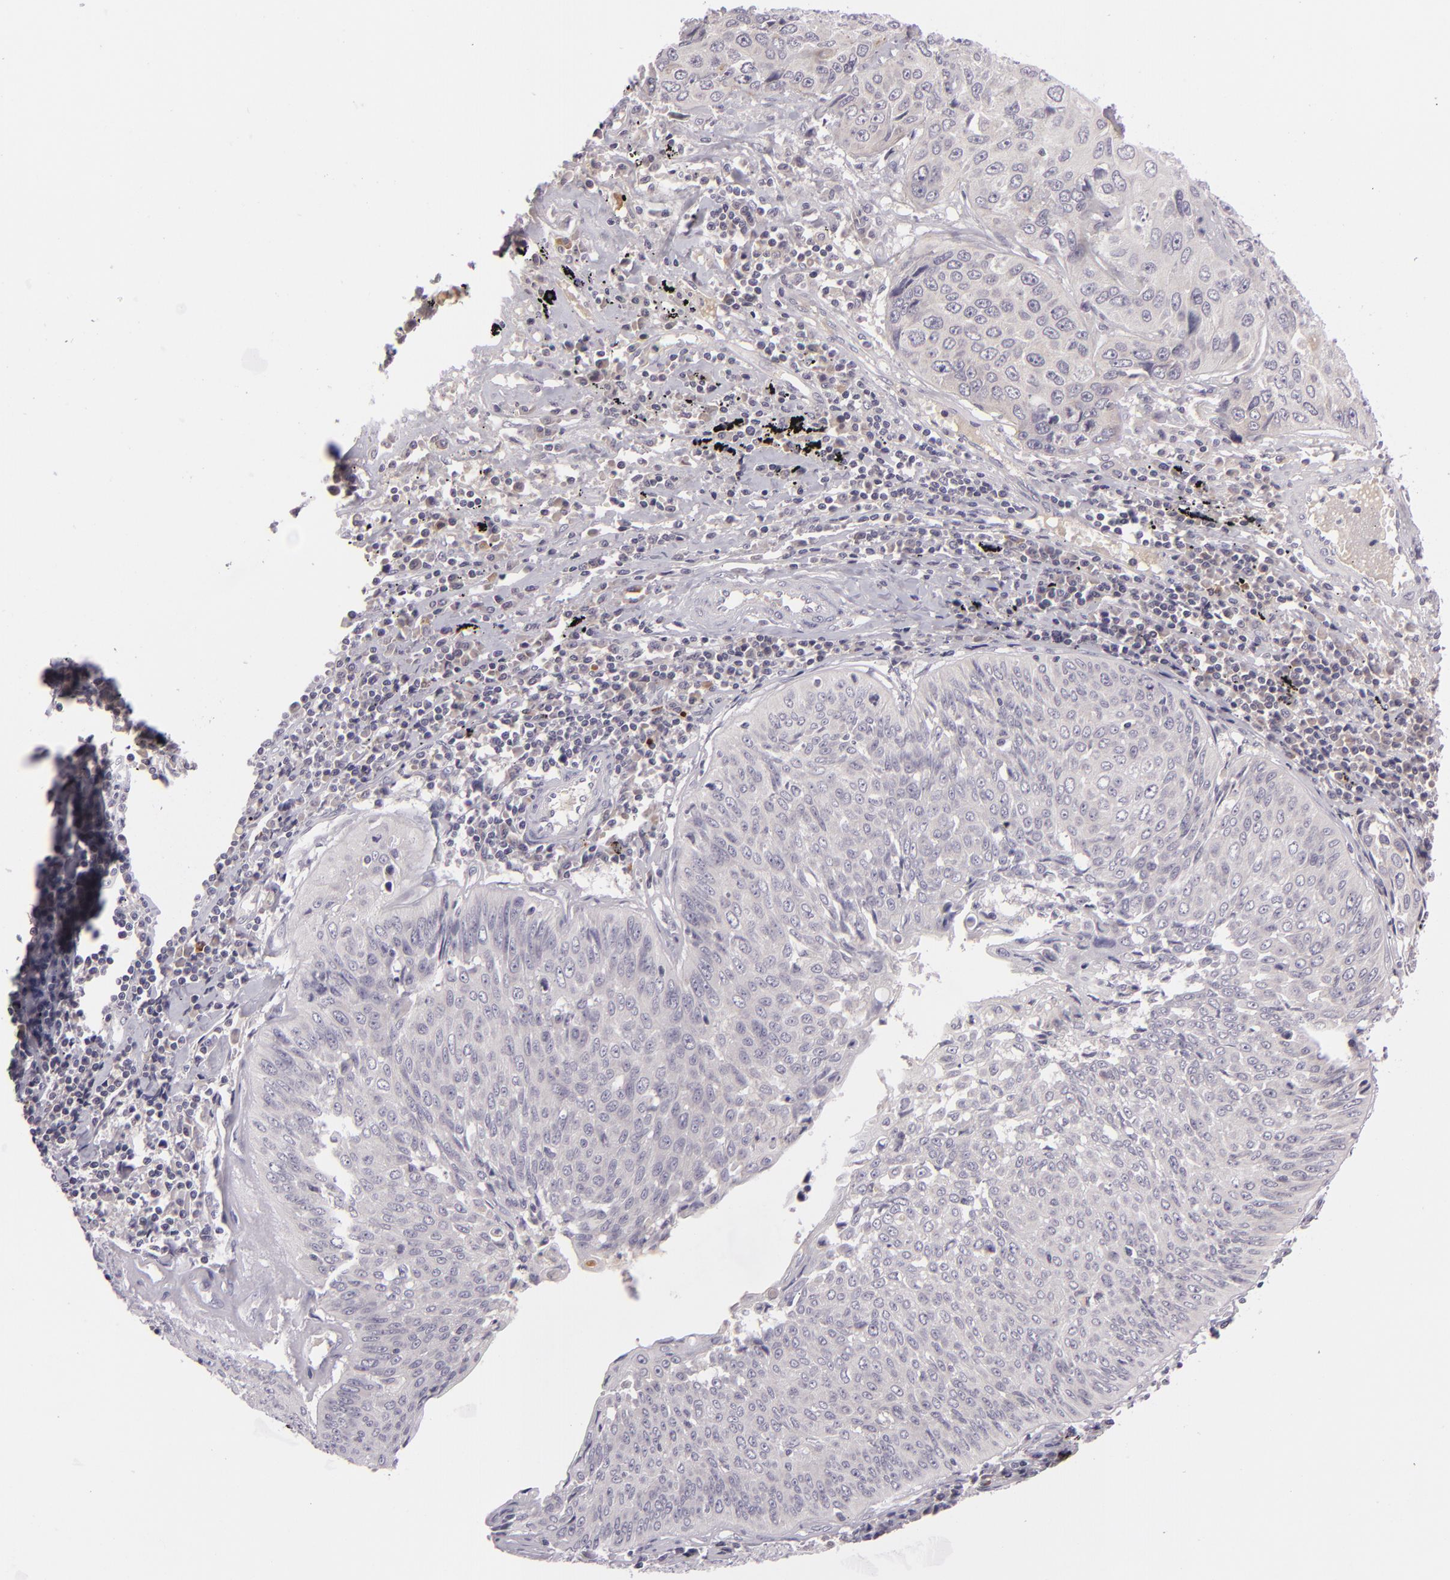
{"staining": {"intensity": "negative", "quantity": "none", "location": "none"}, "tissue": "lung cancer", "cell_type": "Tumor cells", "image_type": "cancer", "snomed": [{"axis": "morphology", "description": "Adenocarcinoma, NOS"}, {"axis": "topography", "description": "Lung"}], "caption": "DAB immunohistochemical staining of lung cancer shows no significant staining in tumor cells.", "gene": "DAG1", "patient": {"sex": "male", "age": 60}}